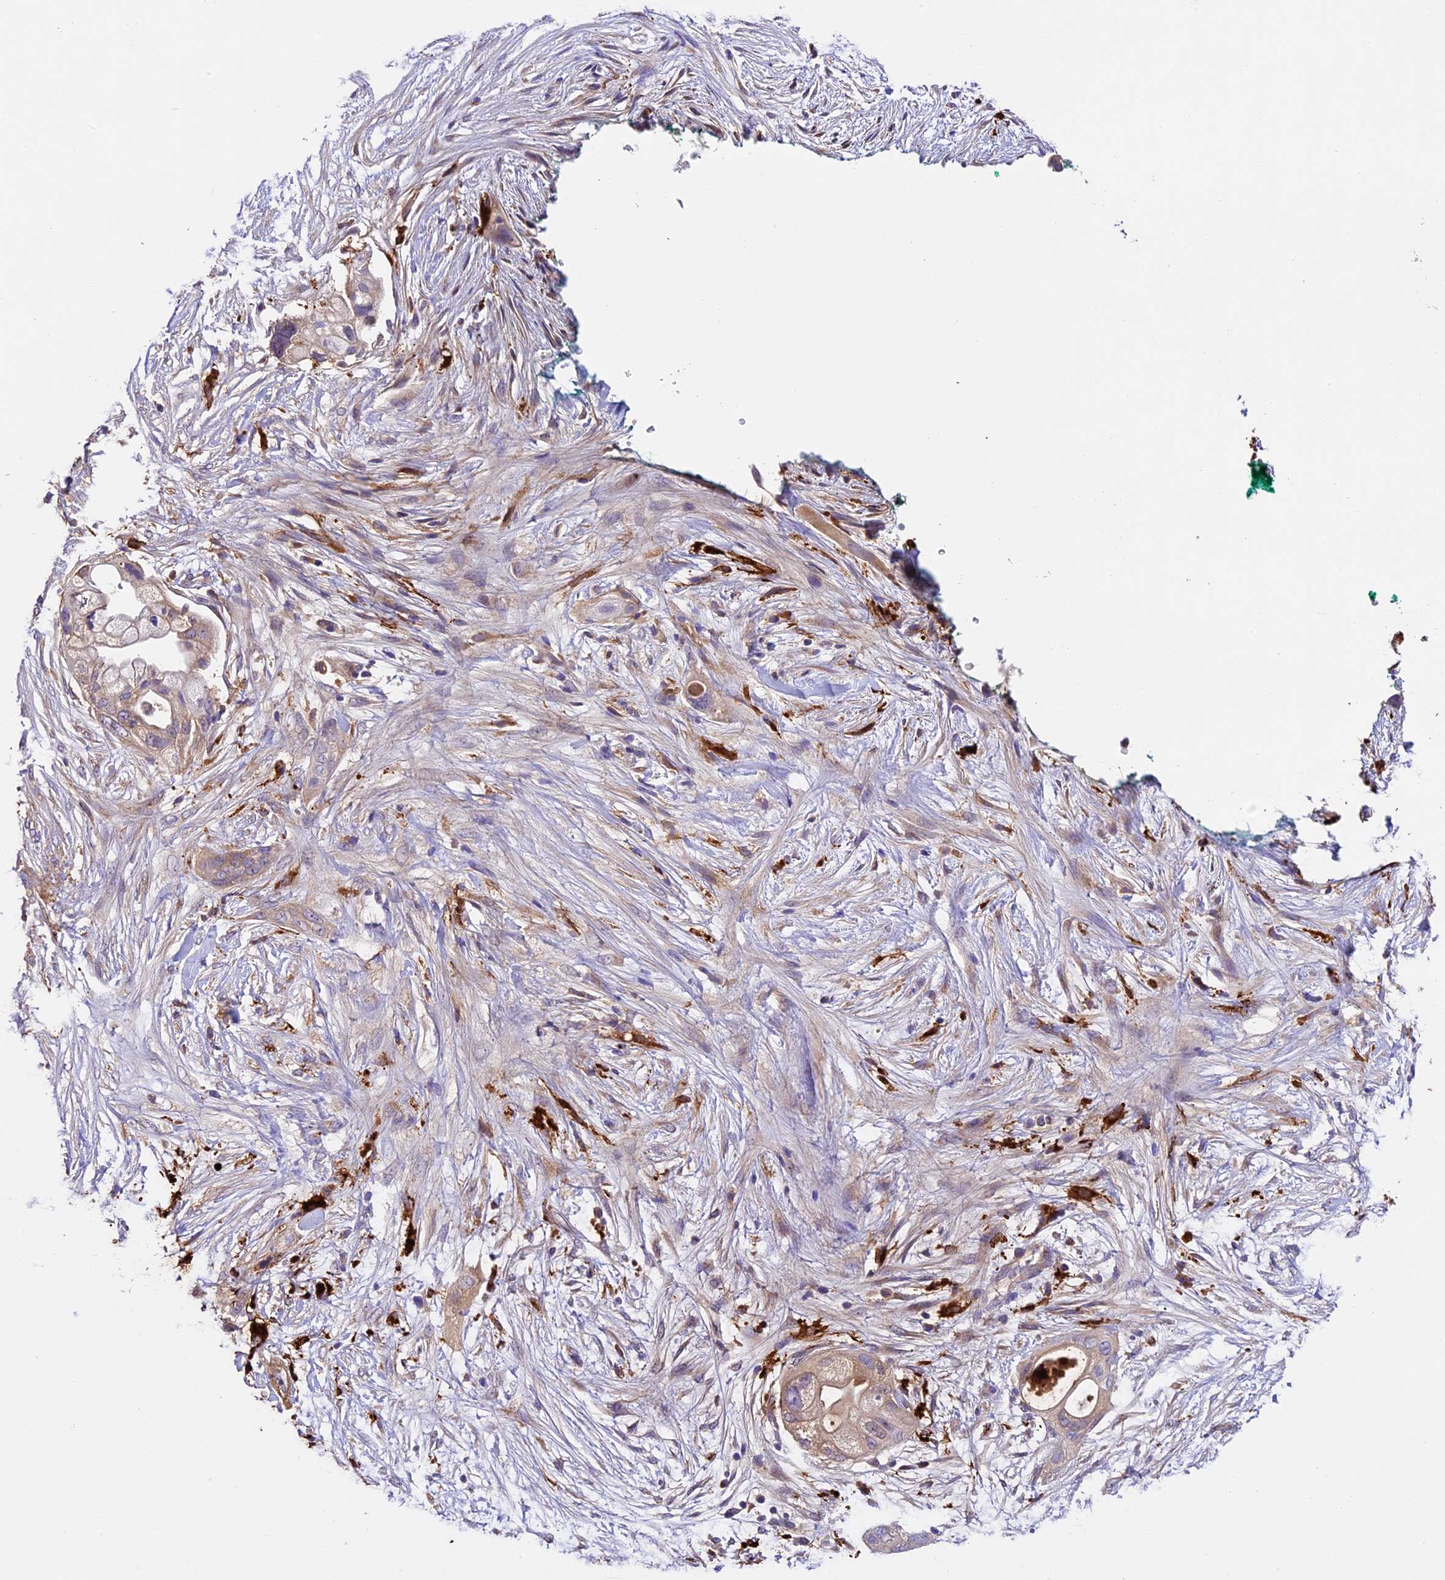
{"staining": {"intensity": "weak", "quantity": "25%-75%", "location": "cytoplasmic/membranous"}, "tissue": "pancreatic cancer", "cell_type": "Tumor cells", "image_type": "cancer", "snomed": [{"axis": "morphology", "description": "Adenocarcinoma, NOS"}, {"axis": "topography", "description": "Pancreas"}], "caption": "Tumor cells exhibit low levels of weak cytoplasmic/membranous expression in about 25%-75% of cells in pancreatic cancer.", "gene": "CILP2", "patient": {"sex": "male", "age": 53}}